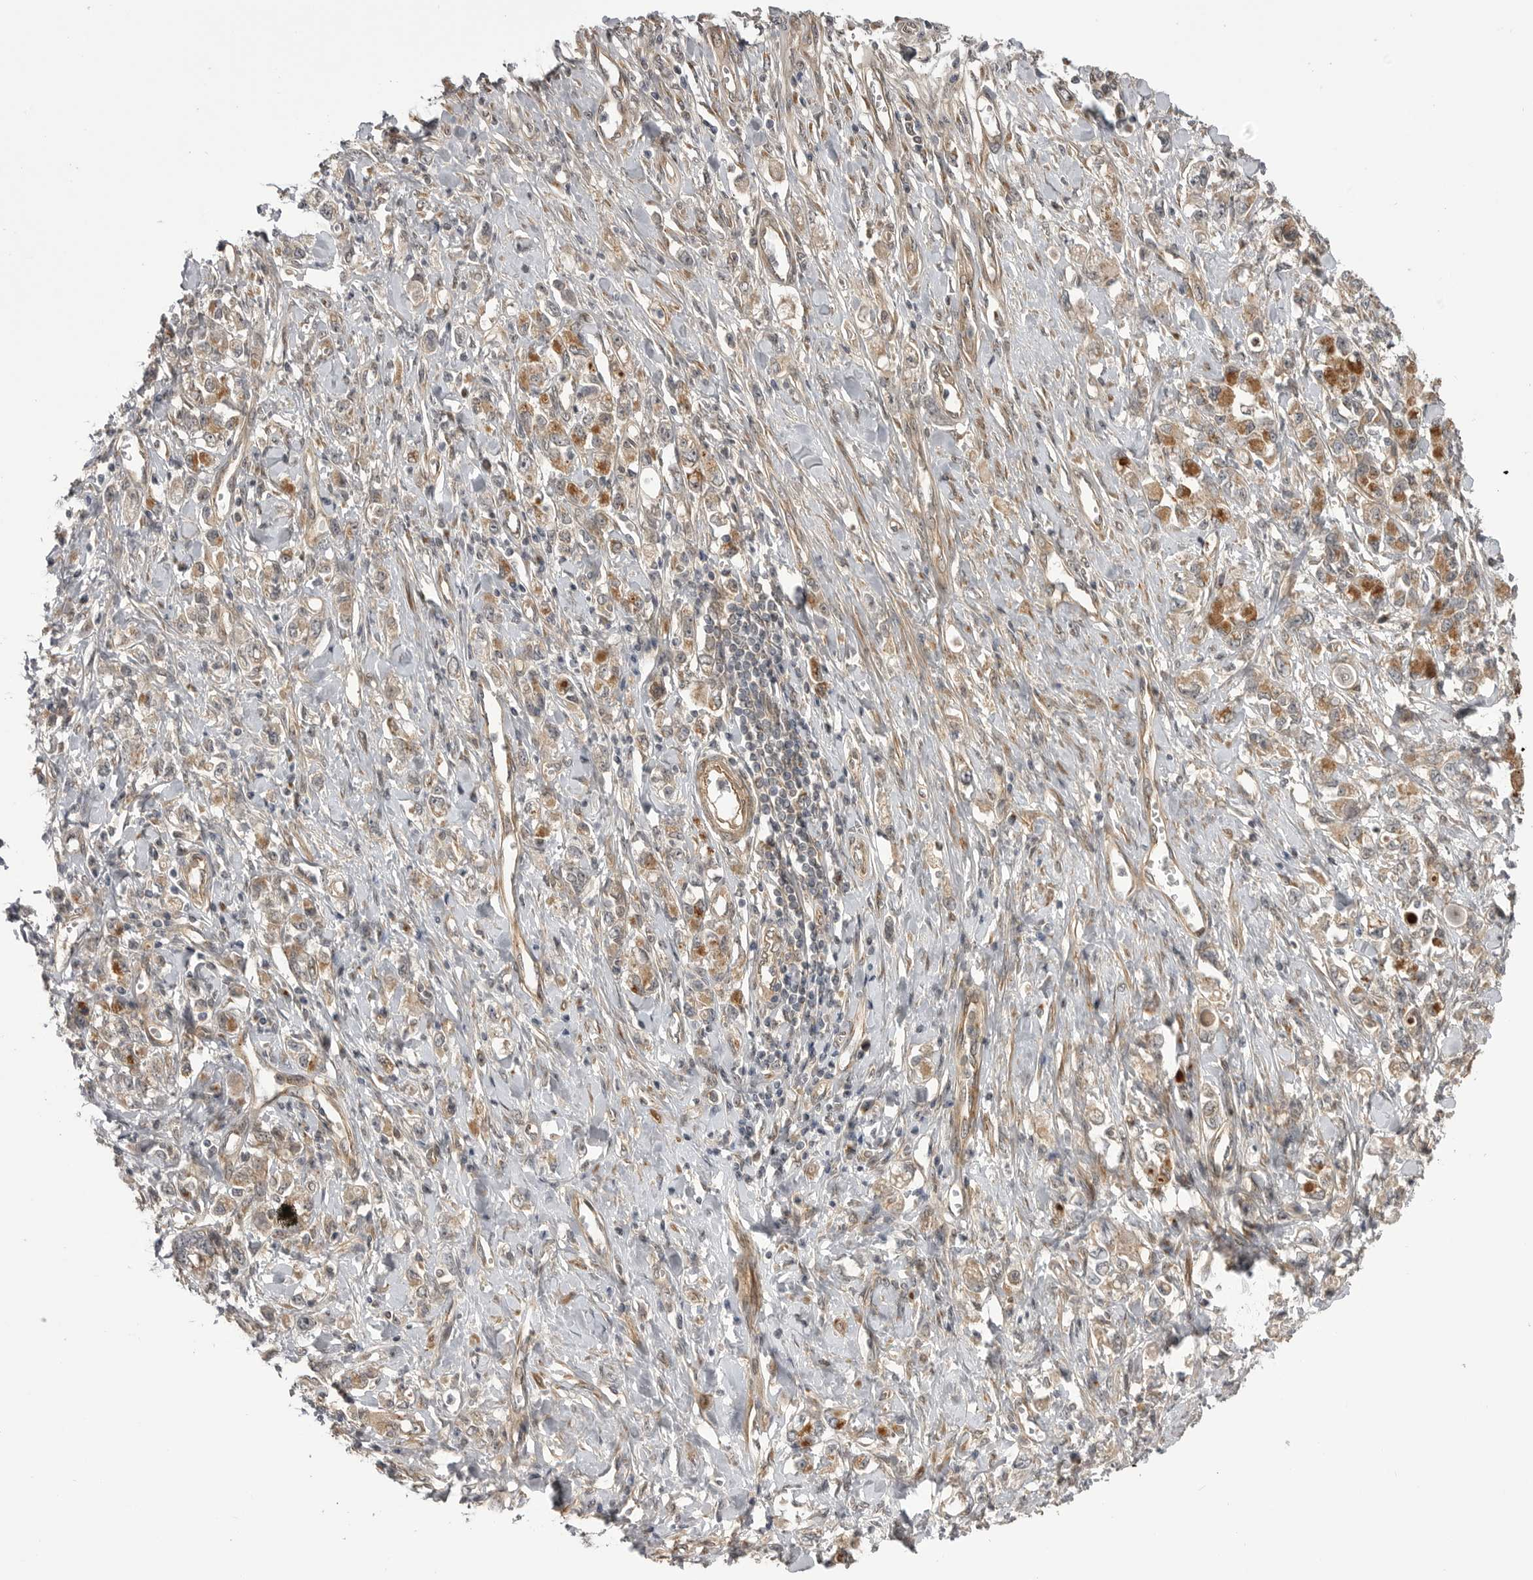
{"staining": {"intensity": "moderate", "quantity": ">75%", "location": "cytoplasmic/membranous"}, "tissue": "stomach cancer", "cell_type": "Tumor cells", "image_type": "cancer", "snomed": [{"axis": "morphology", "description": "Adenocarcinoma, NOS"}, {"axis": "topography", "description": "Stomach"}], "caption": "The histopathology image reveals a brown stain indicating the presence of a protein in the cytoplasmic/membranous of tumor cells in stomach cancer (adenocarcinoma).", "gene": "PDCL", "patient": {"sex": "female", "age": 76}}